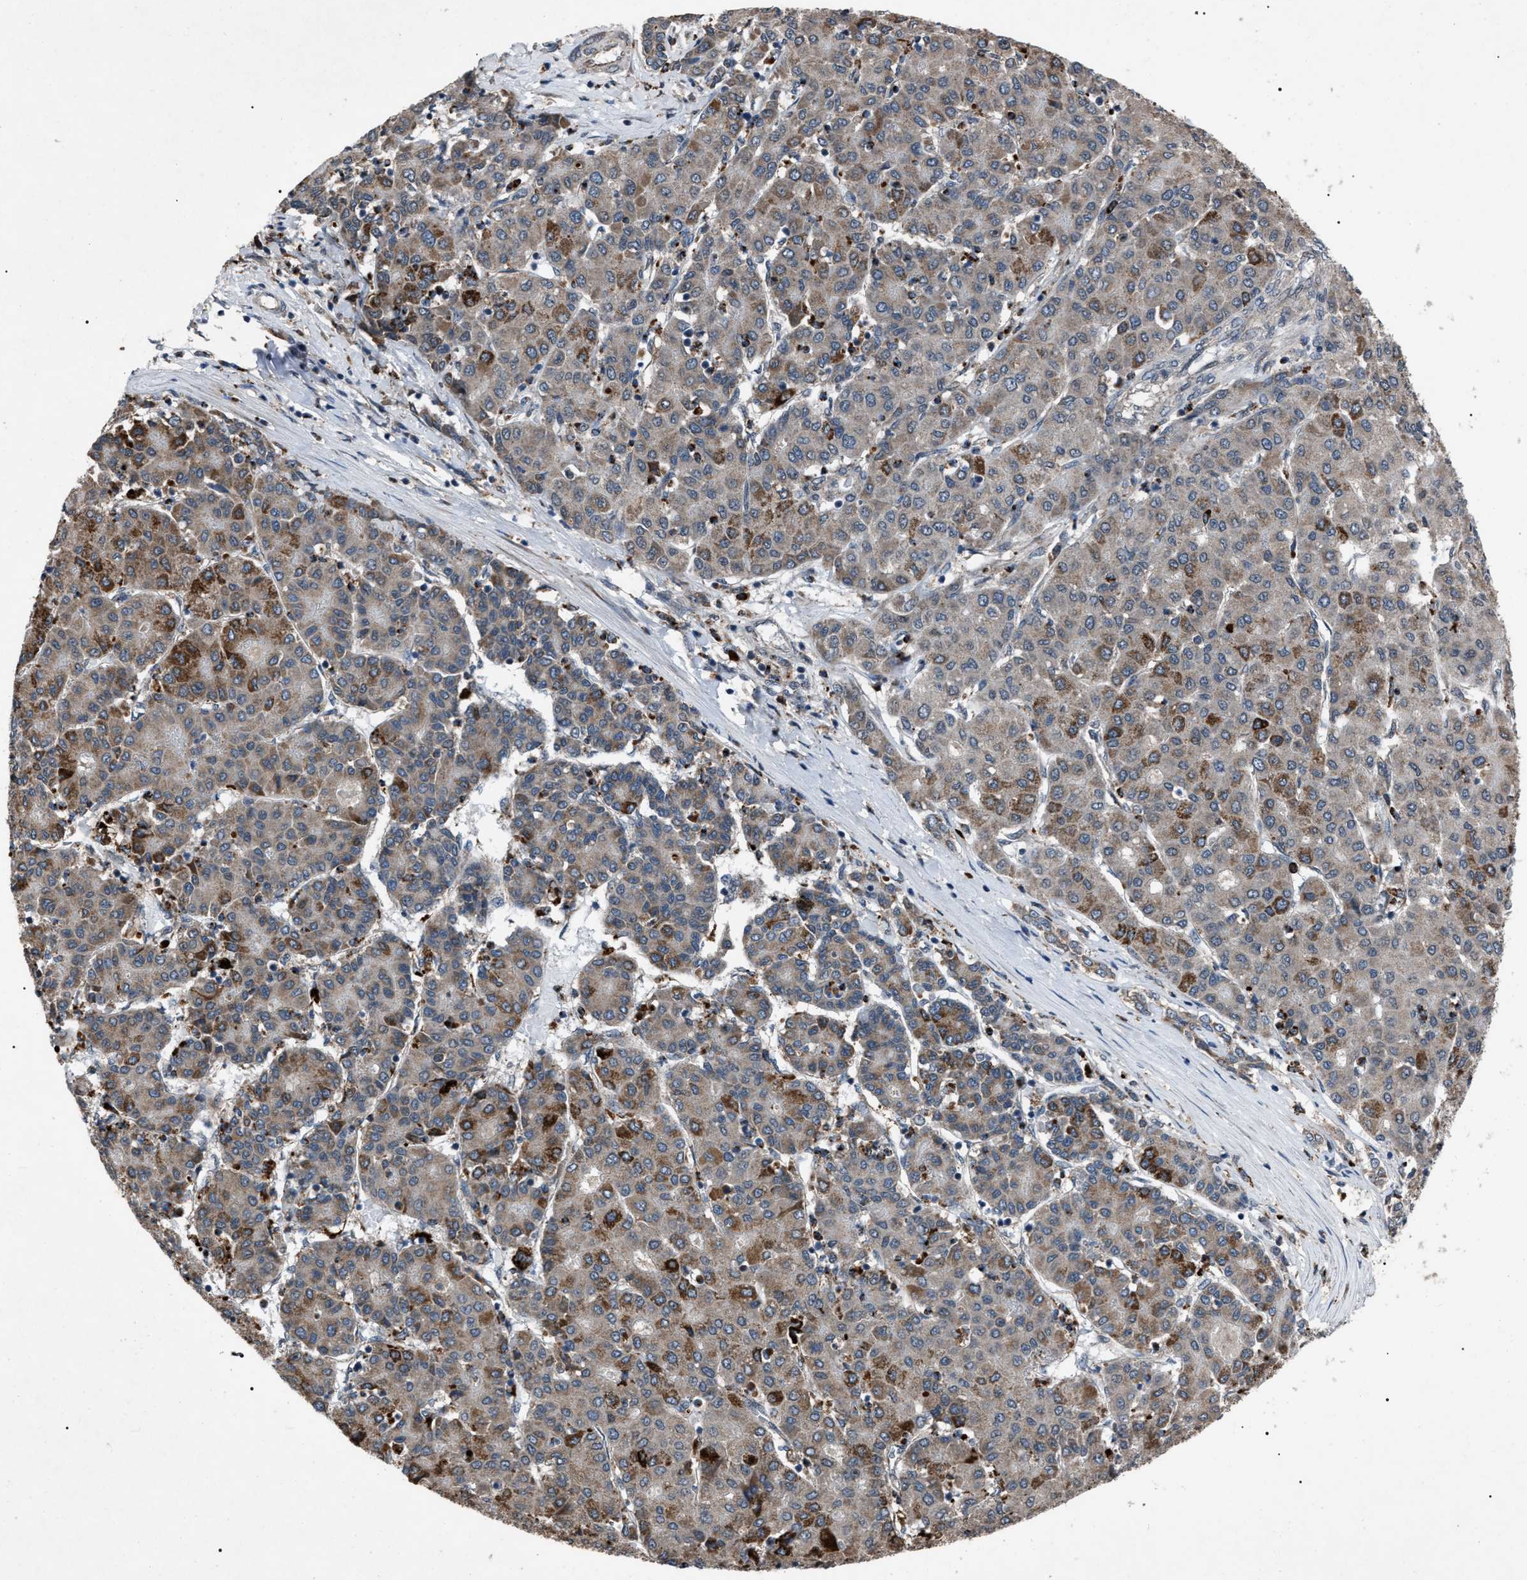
{"staining": {"intensity": "strong", "quantity": "<25%", "location": "cytoplasmic/membranous"}, "tissue": "liver cancer", "cell_type": "Tumor cells", "image_type": "cancer", "snomed": [{"axis": "morphology", "description": "Carcinoma, Hepatocellular, NOS"}, {"axis": "topography", "description": "Liver"}], "caption": "Human liver hepatocellular carcinoma stained with a protein marker exhibits strong staining in tumor cells.", "gene": "ZFAND2A", "patient": {"sex": "male", "age": 65}}